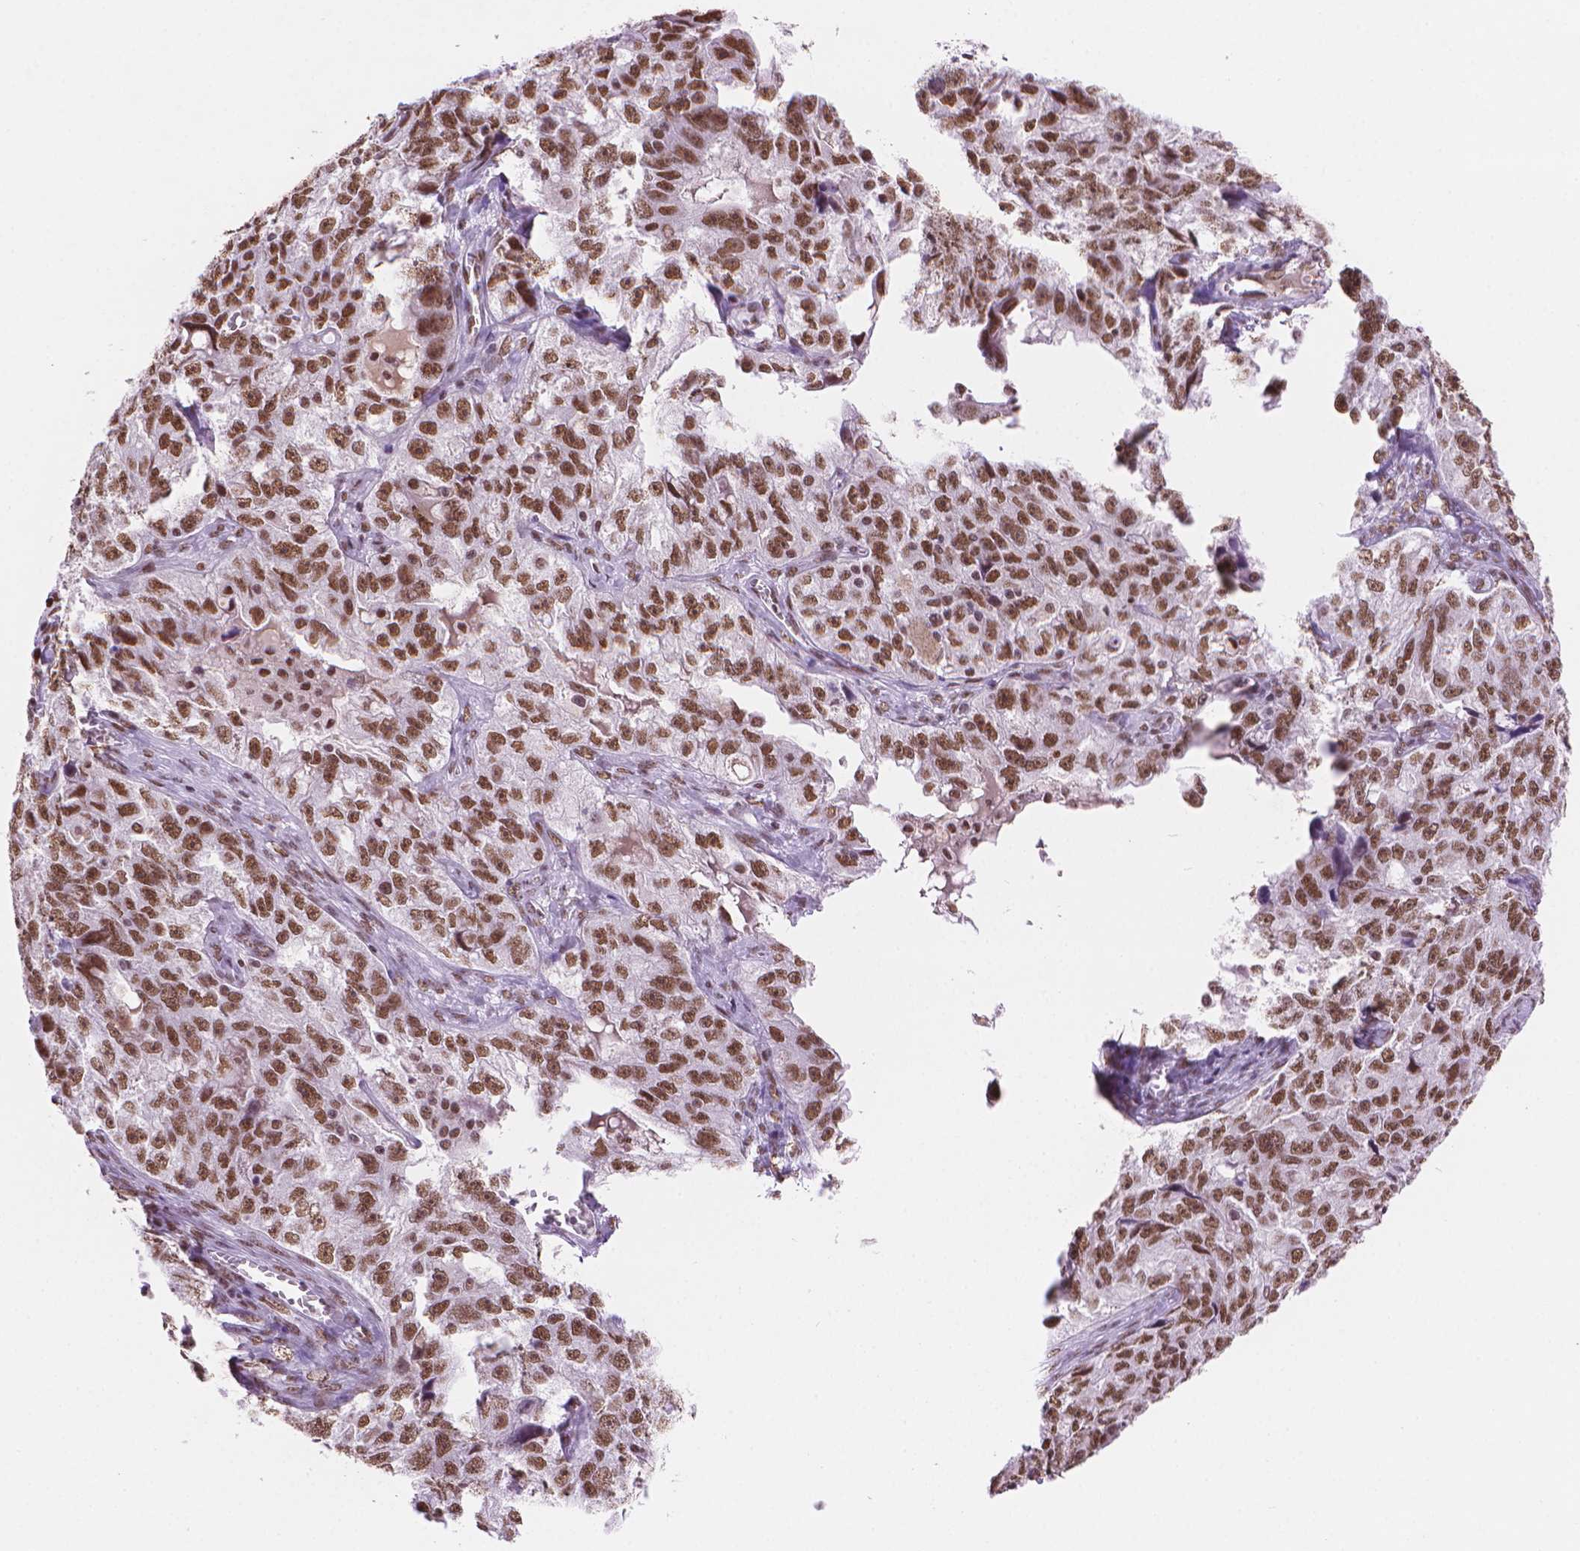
{"staining": {"intensity": "moderate", "quantity": ">75%", "location": "nuclear"}, "tissue": "ovarian cancer", "cell_type": "Tumor cells", "image_type": "cancer", "snomed": [{"axis": "morphology", "description": "Cystadenocarcinoma, serous, NOS"}, {"axis": "topography", "description": "Ovary"}], "caption": "The photomicrograph demonstrates a brown stain indicating the presence of a protein in the nuclear of tumor cells in ovarian cancer (serous cystadenocarcinoma). Nuclei are stained in blue.", "gene": "RPA4", "patient": {"sex": "female", "age": 51}}